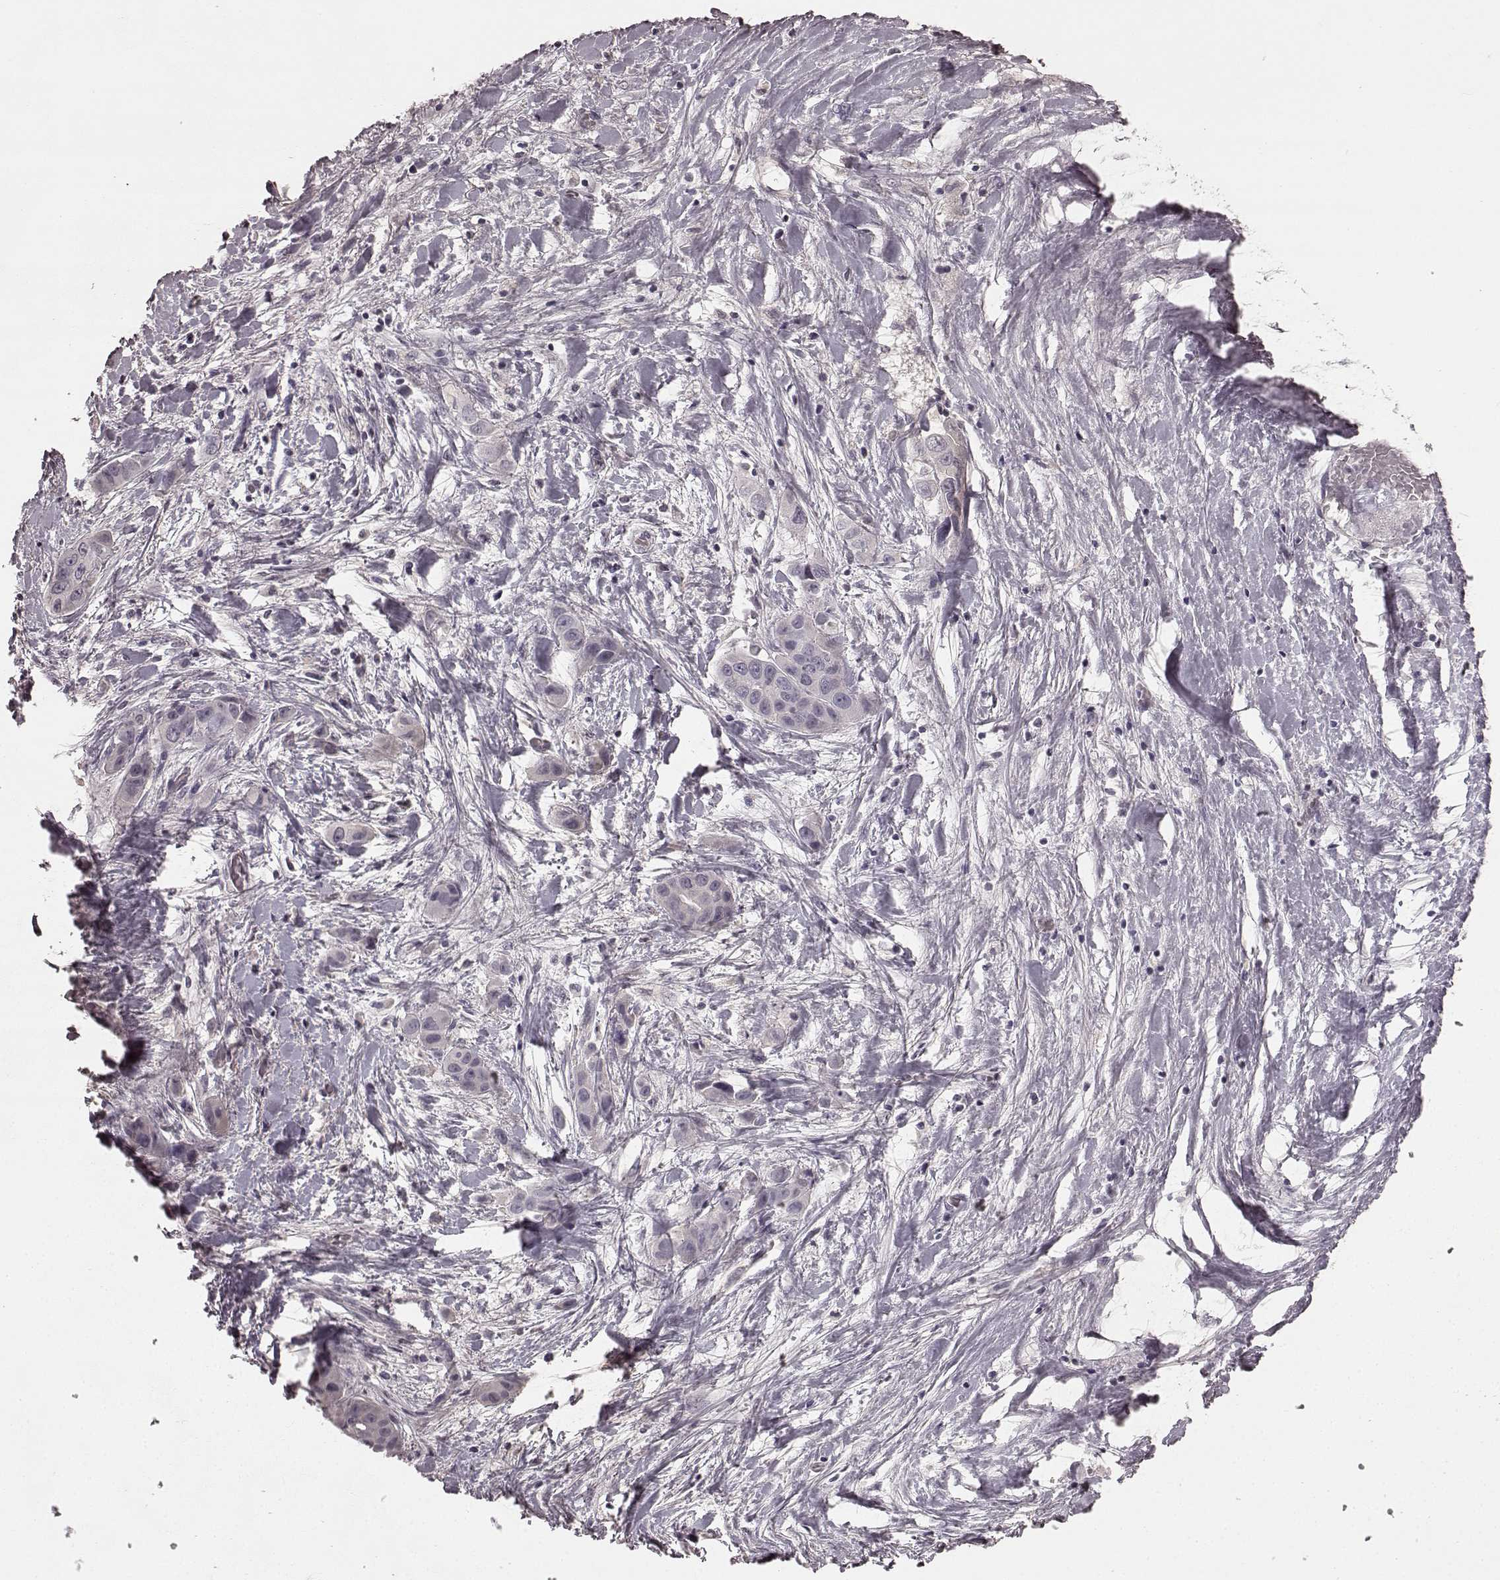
{"staining": {"intensity": "negative", "quantity": "none", "location": "none"}, "tissue": "liver cancer", "cell_type": "Tumor cells", "image_type": "cancer", "snomed": [{"axis": "morphology", "description": "Cholangiocarcinoma"}, {"axis": "topography", "description": "Liver"}], "caption": "Human cholangiocarcinoma (liver) stained for a protein using IHC demonstrates no staining in tumor cells.", "gene": "RIT2", "patient": {"sex": "female", "age": 52}}